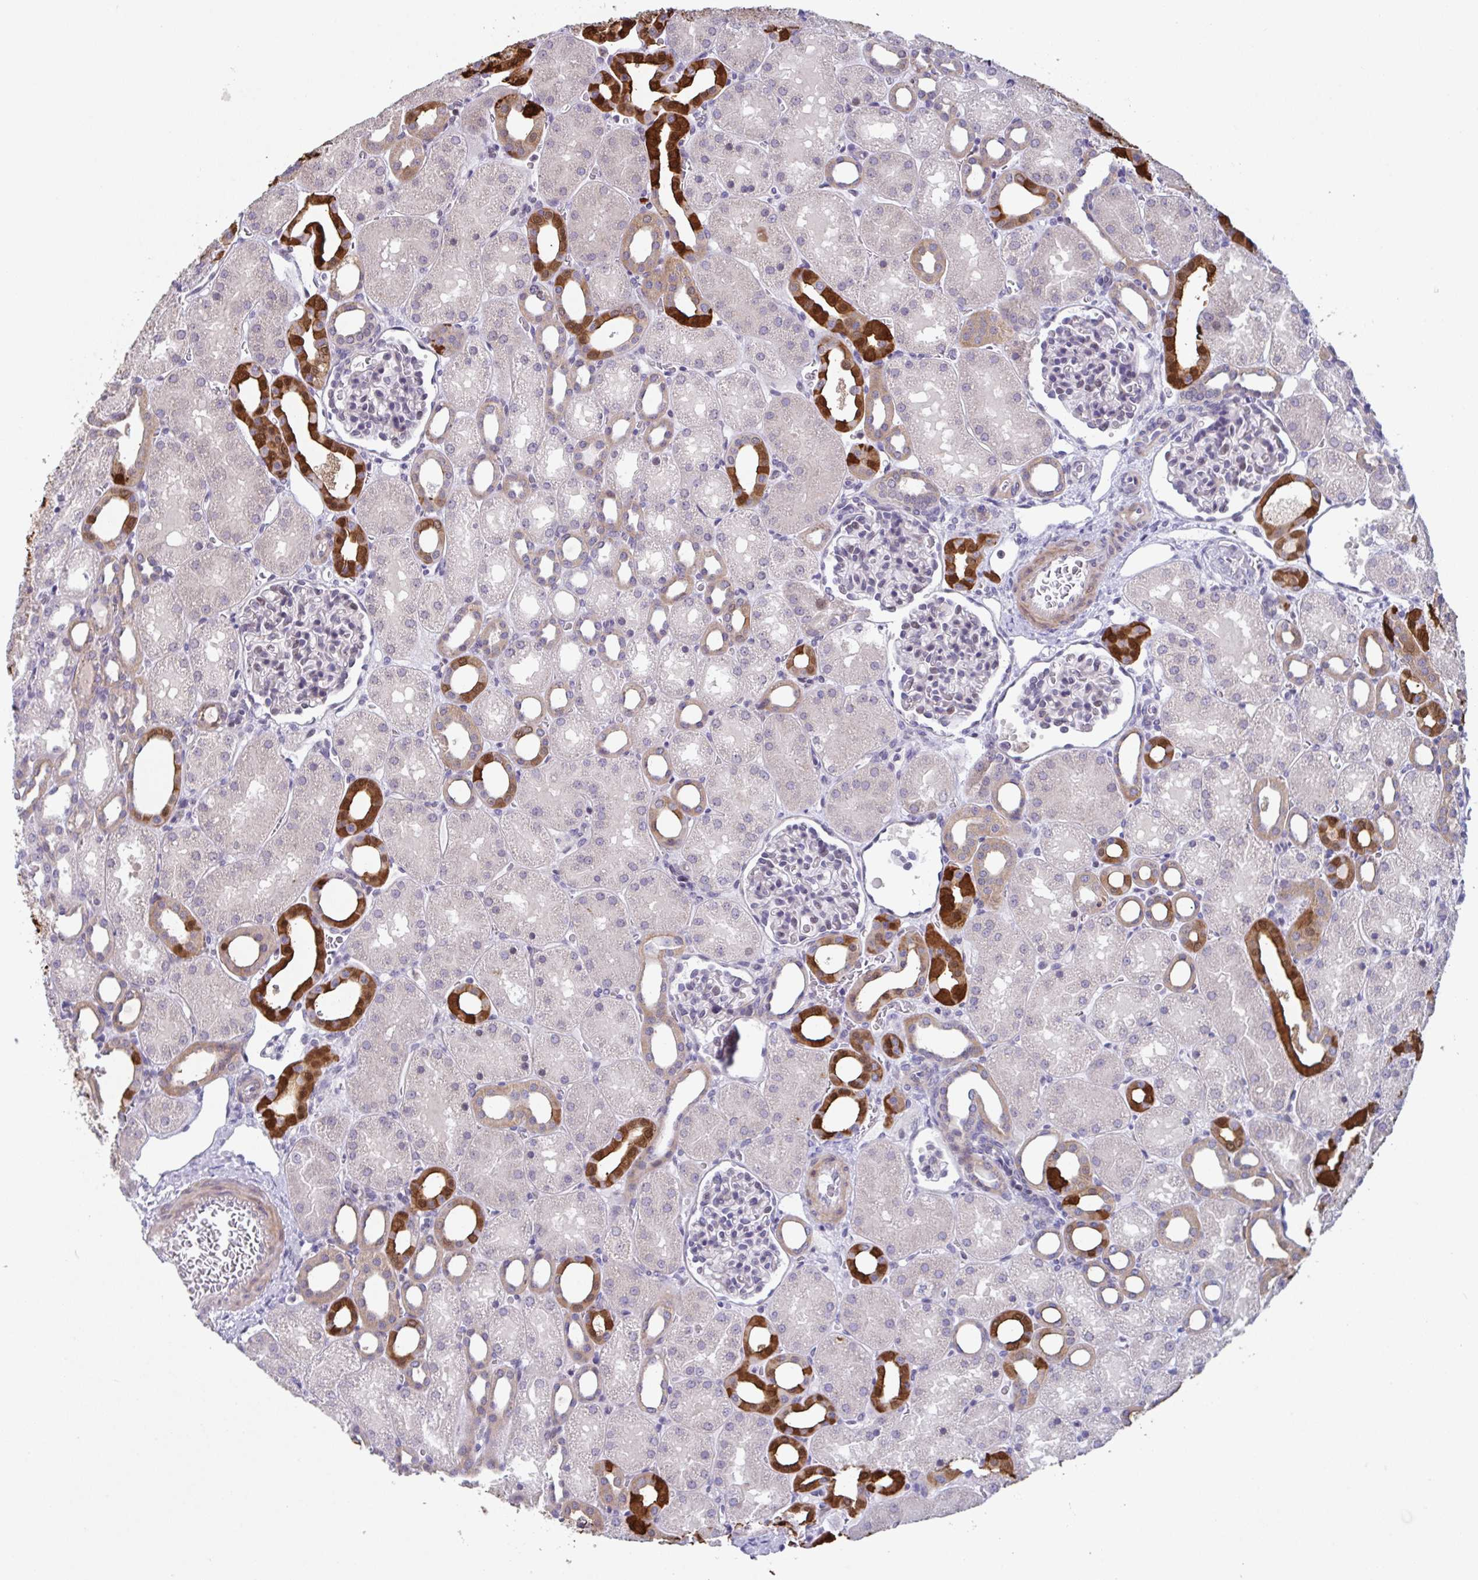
{"staining": {"intensity": "weak", "quantity": "<25%", "location": "cytoplasmic/membranous,nuclear"}, "tissue": "kidney", "cell_type": "Cells in glomeruli", "image_type": "normal", "snomed": [{"axis": "morphology", "description": "Normal tissue, NOS"}, {"axis": "topography", "description": "Kidney"}], "caption": "Kidney was stained to show a protein in brown. There is no significant expression in cells in glomeruli. (Immunohistochemistry (ihc), brightfield microscopy, high magnification).", "gene": "RBM18", "patient": {"sex": "male", "age": 2}}